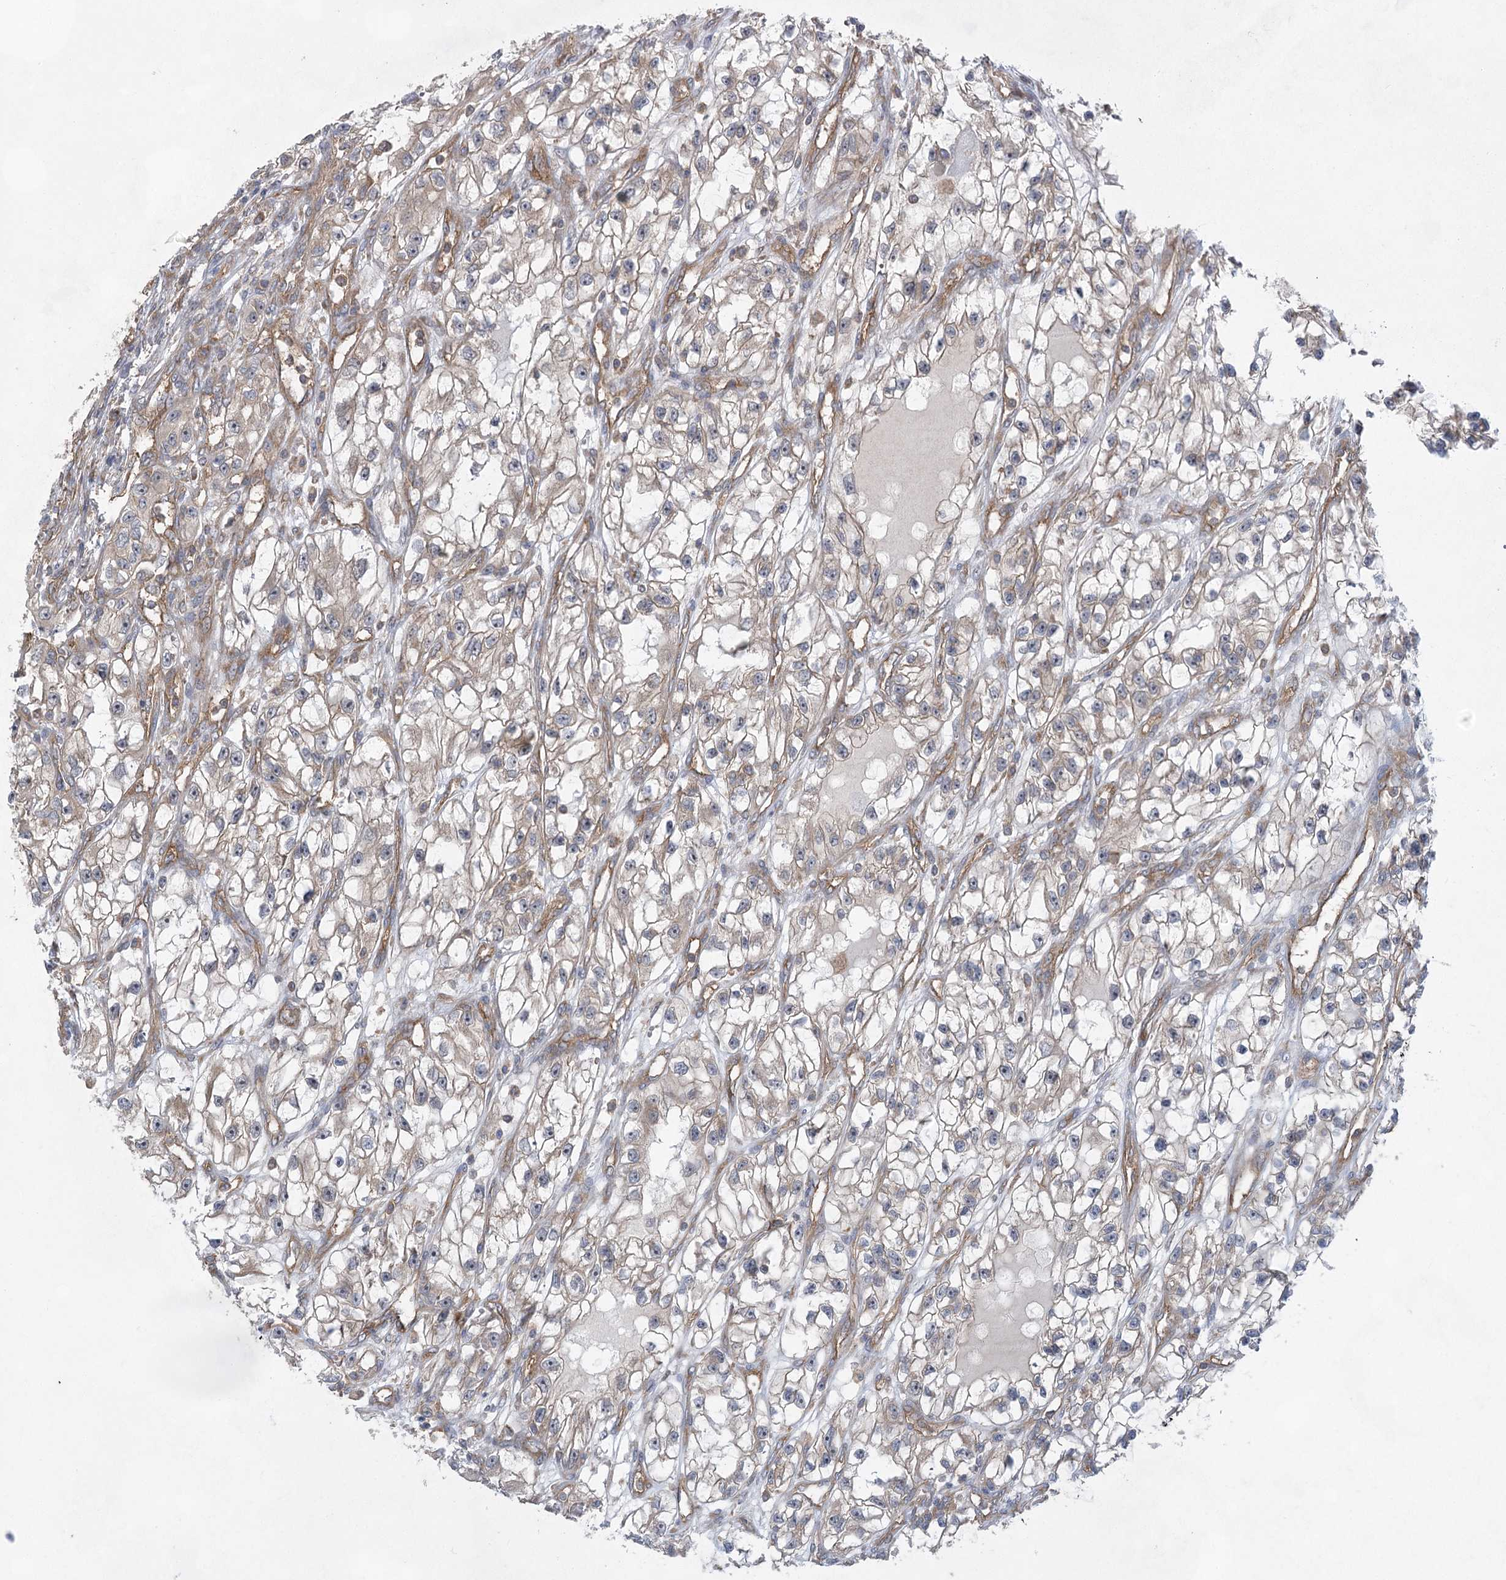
{"staining": {"intensity": "weak", "quantity": "<25%", "location": "cytoplasmic/membranous"}, "tissue": "renal cancer", "cell_type": "Tumor cells", "image_type": "cancer", "snomed": [{"axis": "morphology", "description": "Adenocarcinoma, NOS"}, {"axis": "topography", "description": "Kidney"}], "caption": "An immunohistochemistry (IHC) histopathology image of renal adenocarcinoma is shown. There is no staining in tumor cells of renal adenocarcinoma.", "gene": "EIF3A", "patient": {"sex": "female", "age": 57}}